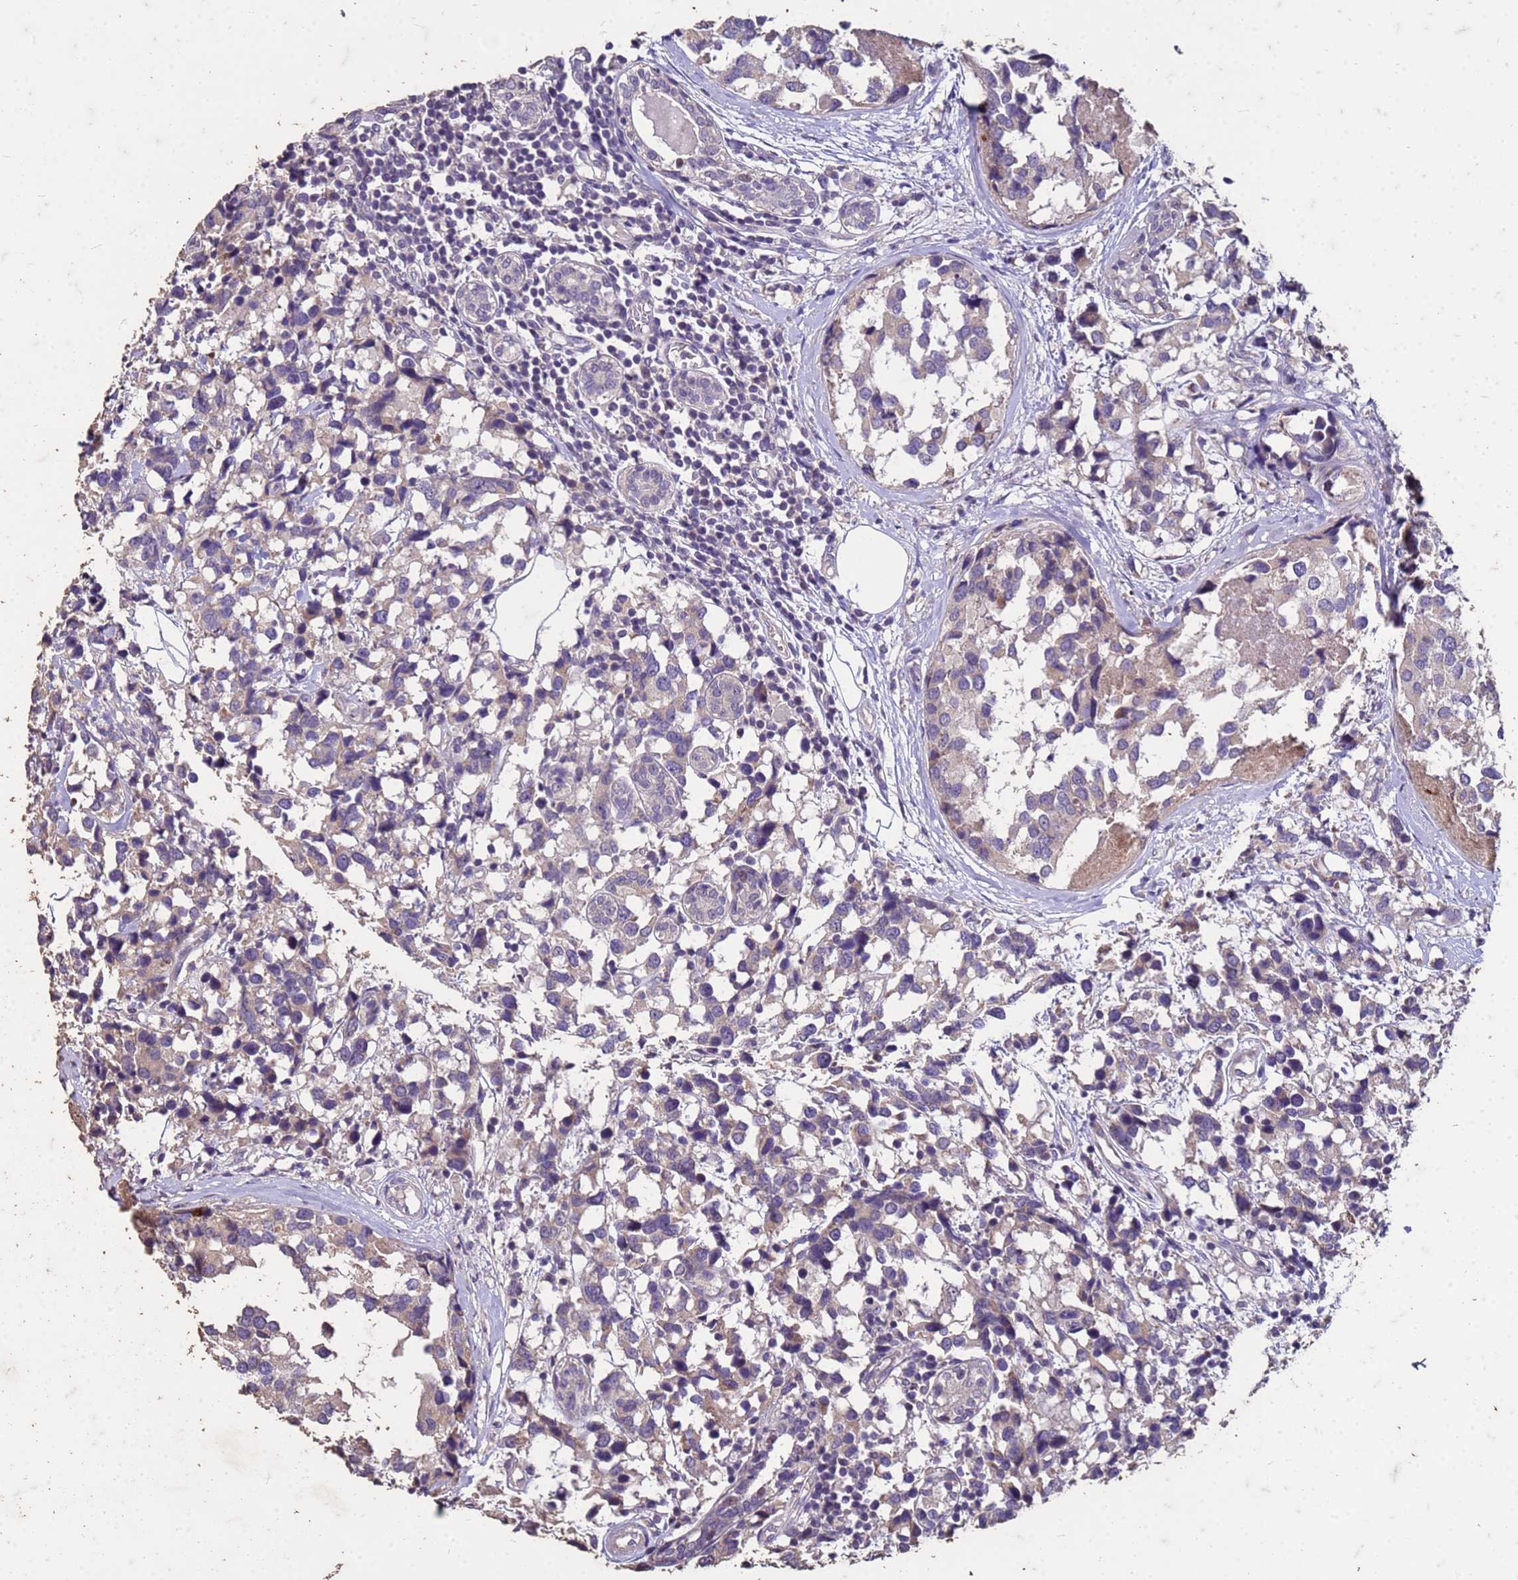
{"staining": {"intensity": "negative", "quantity": "none", "location": "none"}, "tissue": "breast cancer", "cell_type": "Tumor cells", "image_type": "cancer", "snomed": [{"axis": "morphology", "description": "Lobular carcinoma"}, {"axis": "topography", "description": "Breast"}], "caption": "Tumor cells show no significant expression in lobular carcinoma (breast).", "gene": "FAM184B", "patient": {"sex": "female", "age": 59}}